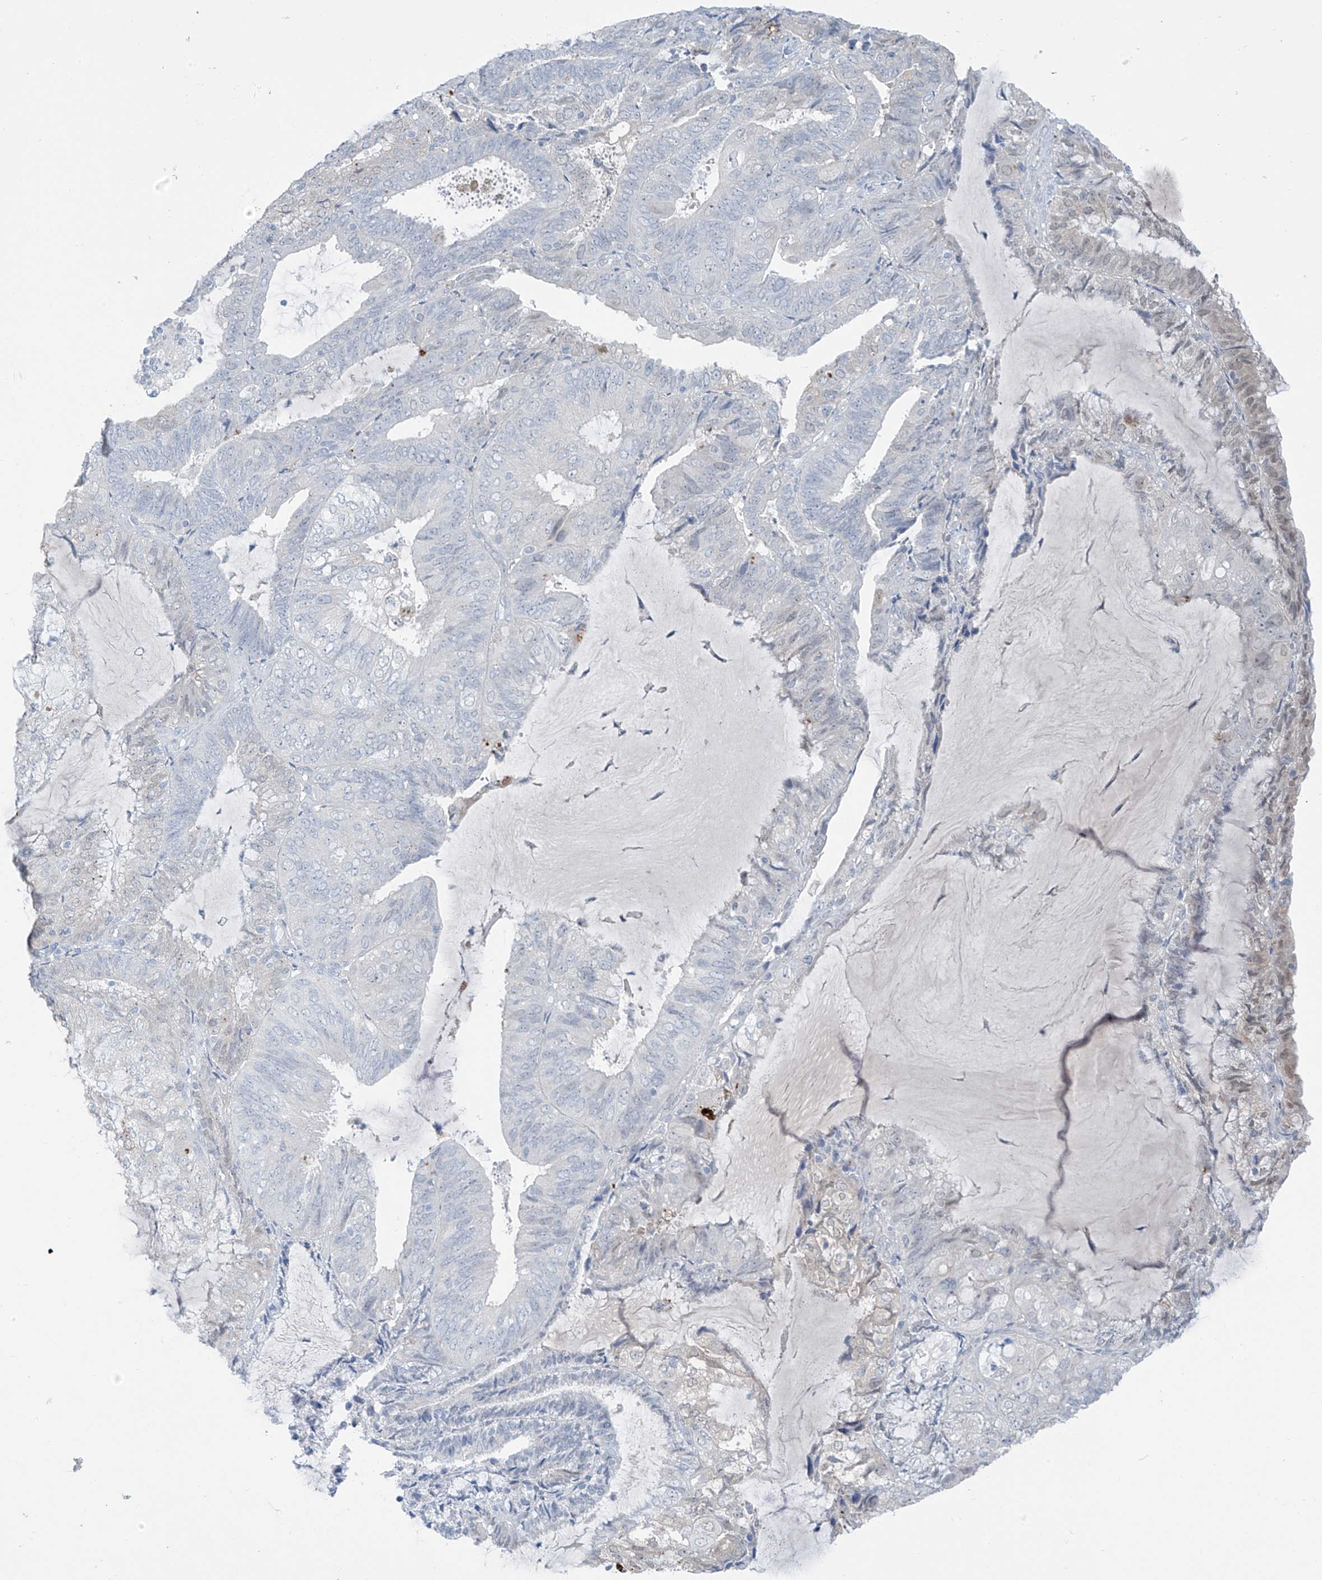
{"staining": {"intensity": "negative", "quantity": "none", "location": "none"}, "tissue": "endometrial cancer", "cell_type": "Tumor cells", "image_type": "cancer", "snomed": [{"axis": "morphology", "description": "Adenocarcinoma, NOS"}, {"axis": "topography", "description": "Endometrium"}], "caption": "Tumor cells are negative for brown protein staining in endometrial cancer.", "gene": "ZNF793", "patient": {"sex": "female", "age": 81}}